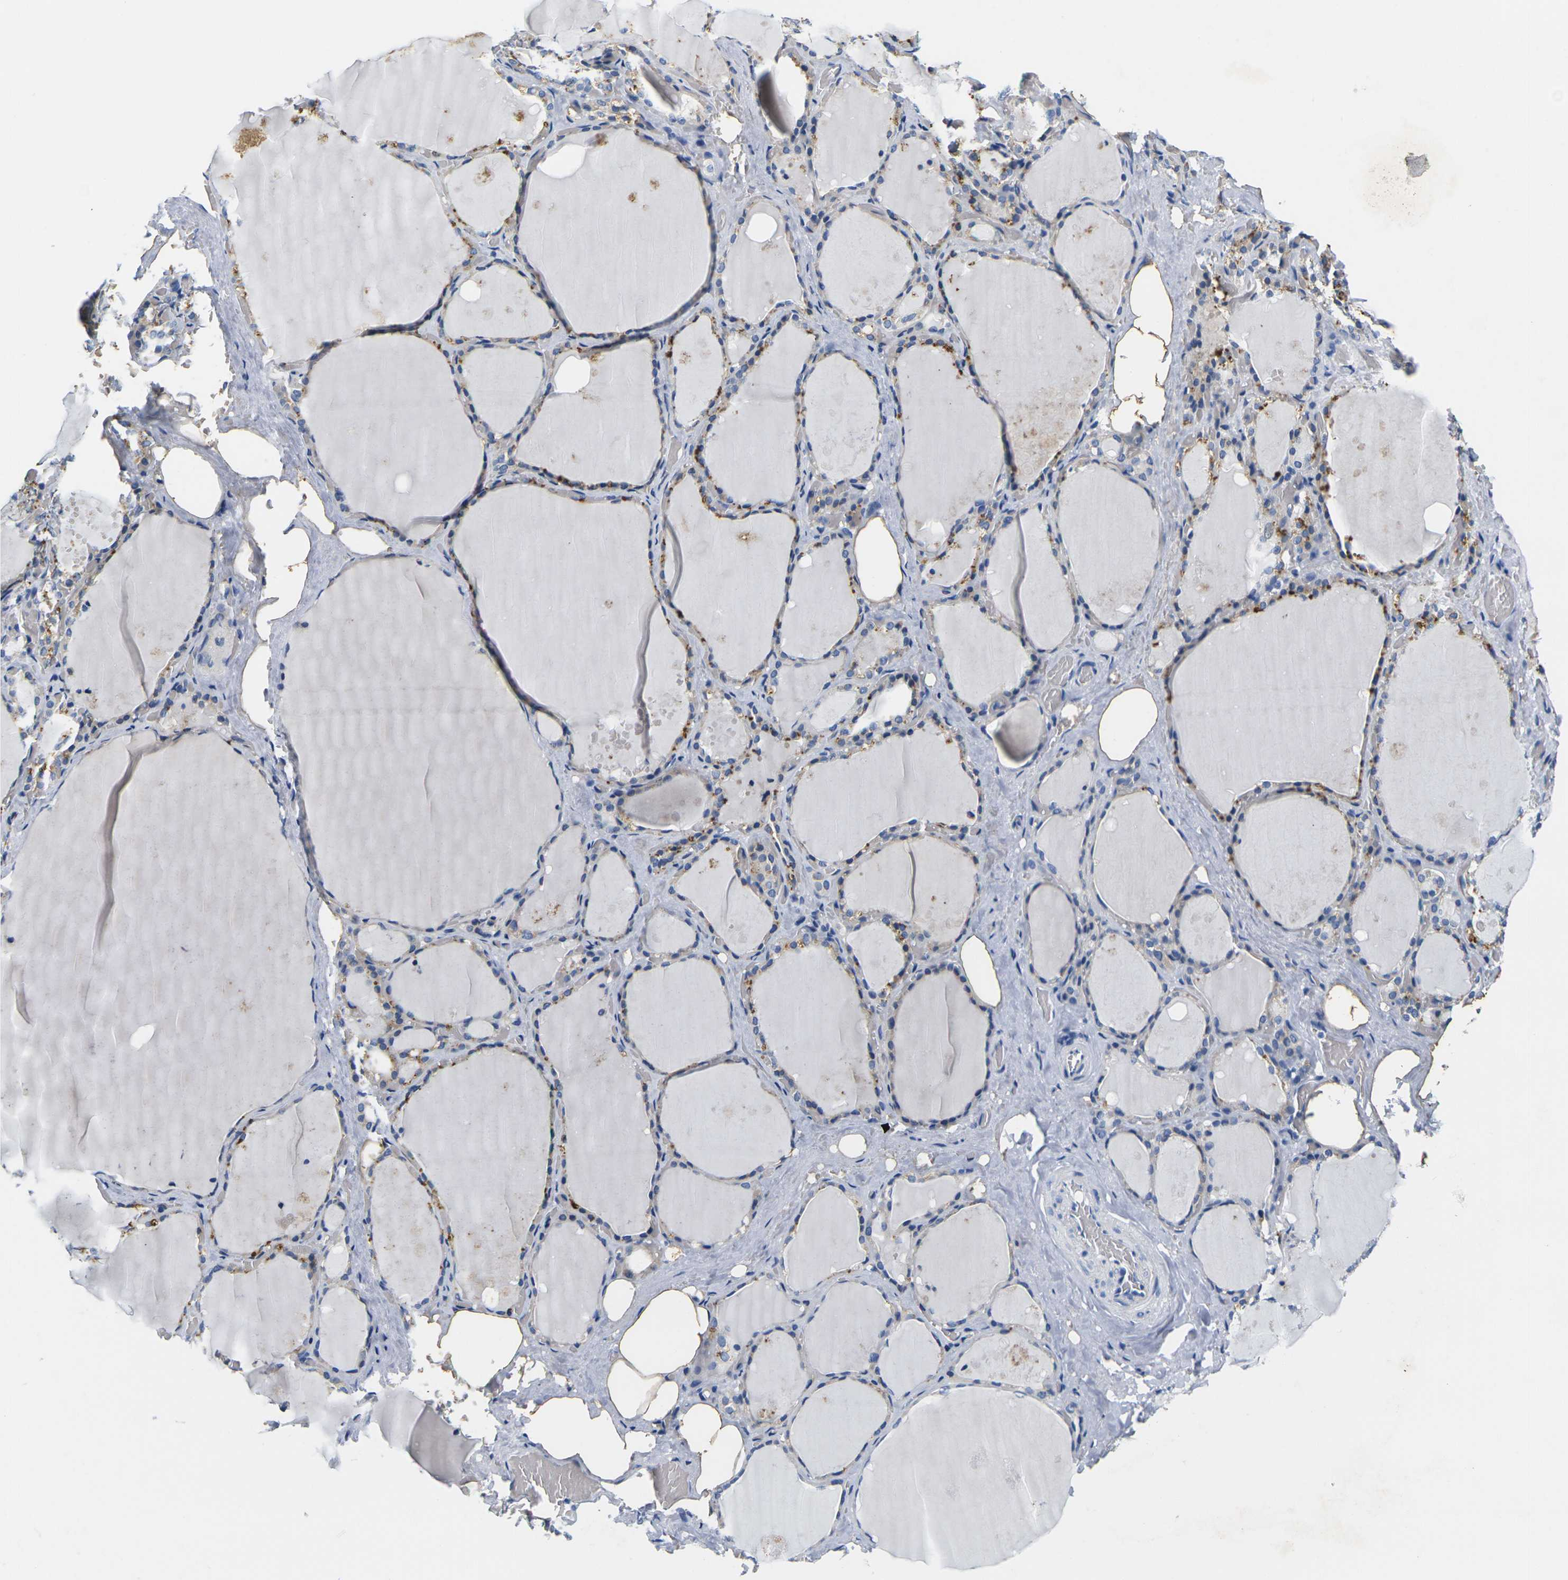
{"staining": {"intensity": "moderate", "quantity": "25%-75%", "location": "cytoplasmic/membranous"}, "tissue": "thyroid gland", "cell_type": "Glandular cells", "image_type": "normal", "snomed": [{"axis": "morphology", "description": "Normal tissue, NOS"}, {"axis": "topography", "description": "Thyroid gland"}], "caption": "An immunohistochemistry (IHC) micrograph of unremarkable tissue is shown. Protein staining in brown shows moderate cytoplasmic/membranous positivity in thyroid gland within glandular cells.", "gene": "NOCT", "patient": {"sex": "male", "age": 61}}